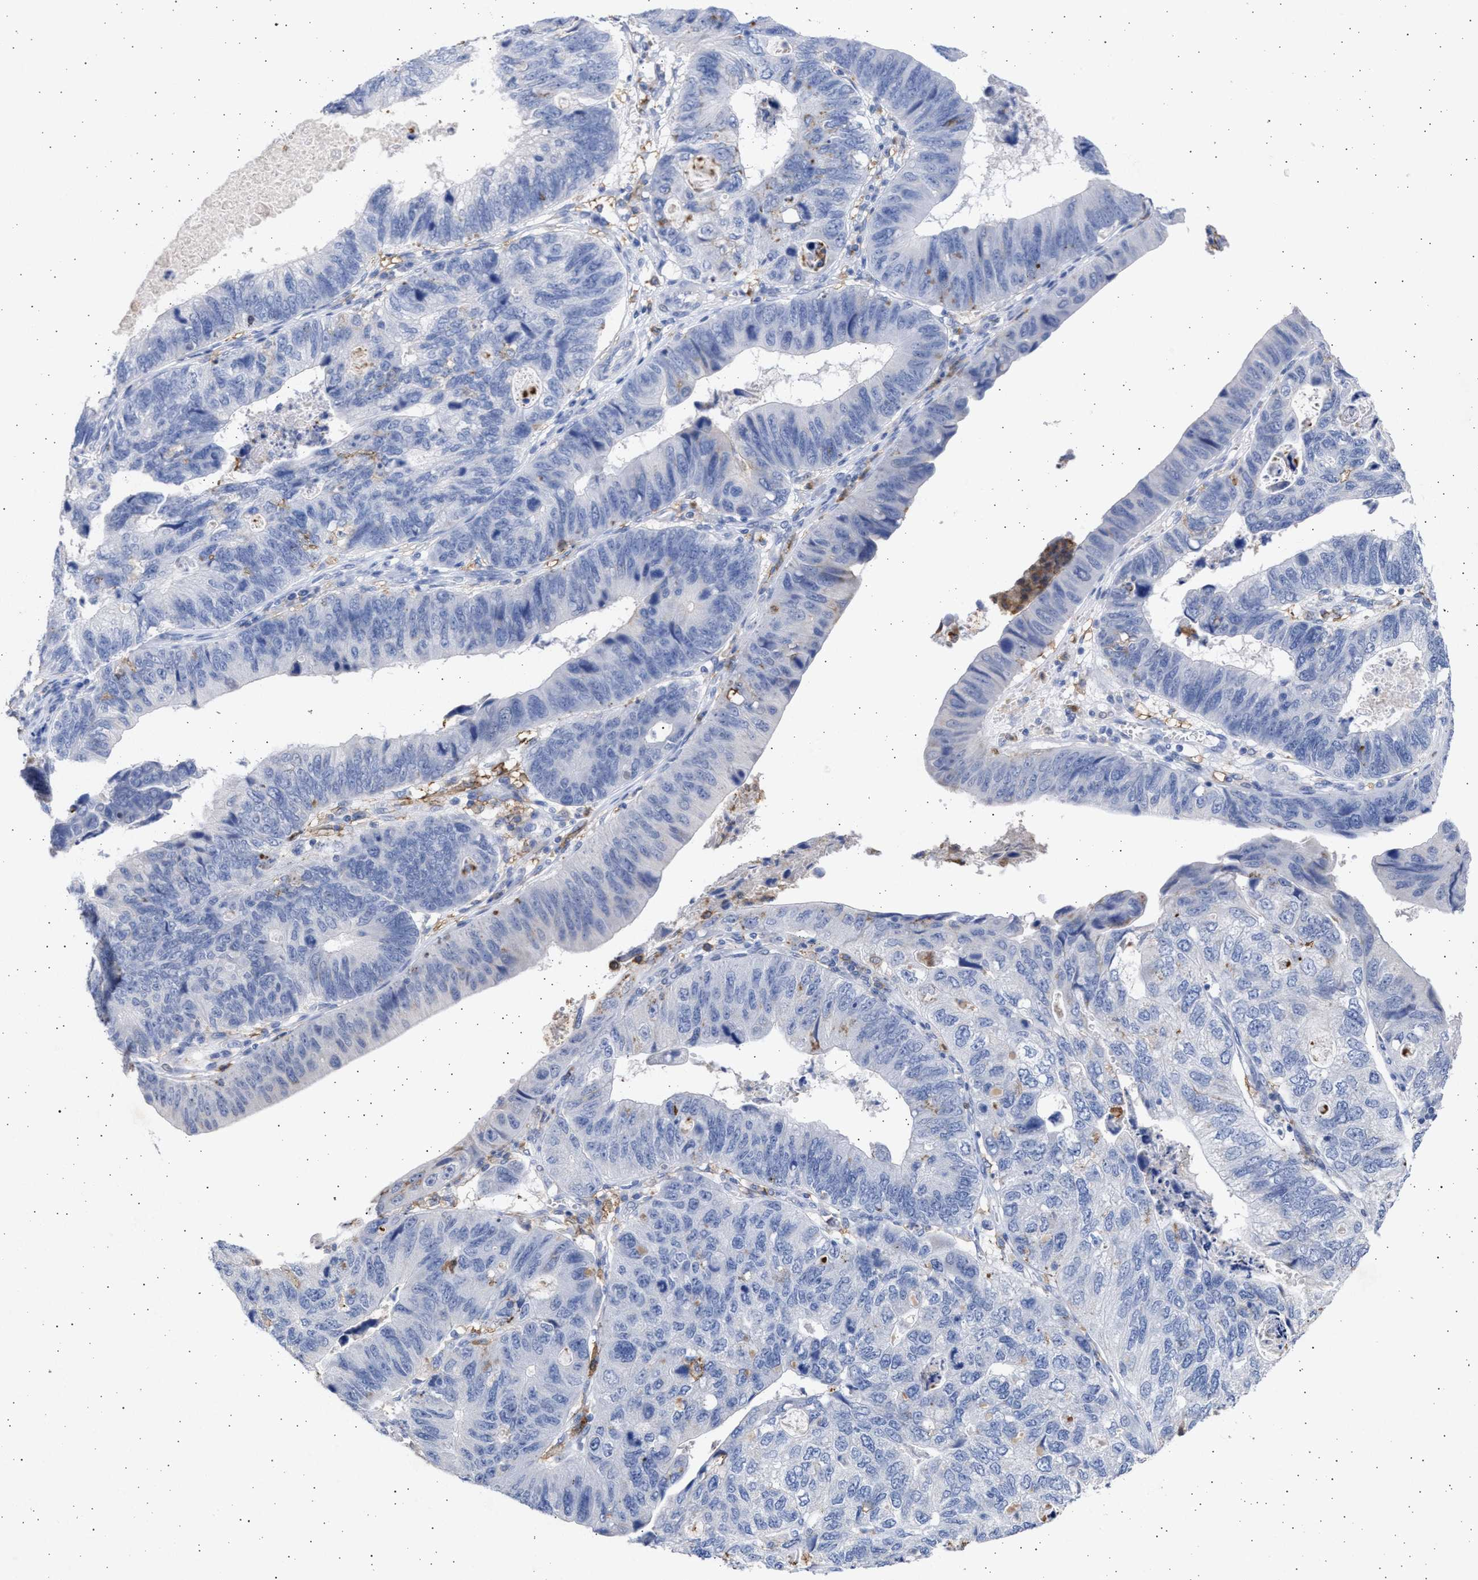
{"staining": {"intensity": "negative", "quantity": "none", "location": "none"}, "tissue": "stomach cancer", "cell_type": "Tumor cells", "image_type": "cancer", "snomed": [{"axis": "morphology", "description": "Adenocarcinoma, NOS"}, {"axis": "topography", "description": "Stomach"}], "caption": "DAB immunohistochemical staining of stomach cancer (adenocarcinoma) shows no significant expression in tumor cells. Nuclei are stained in blue.", "gene": "FCER1A", "patient": {"sex": "male", "age": 59}}